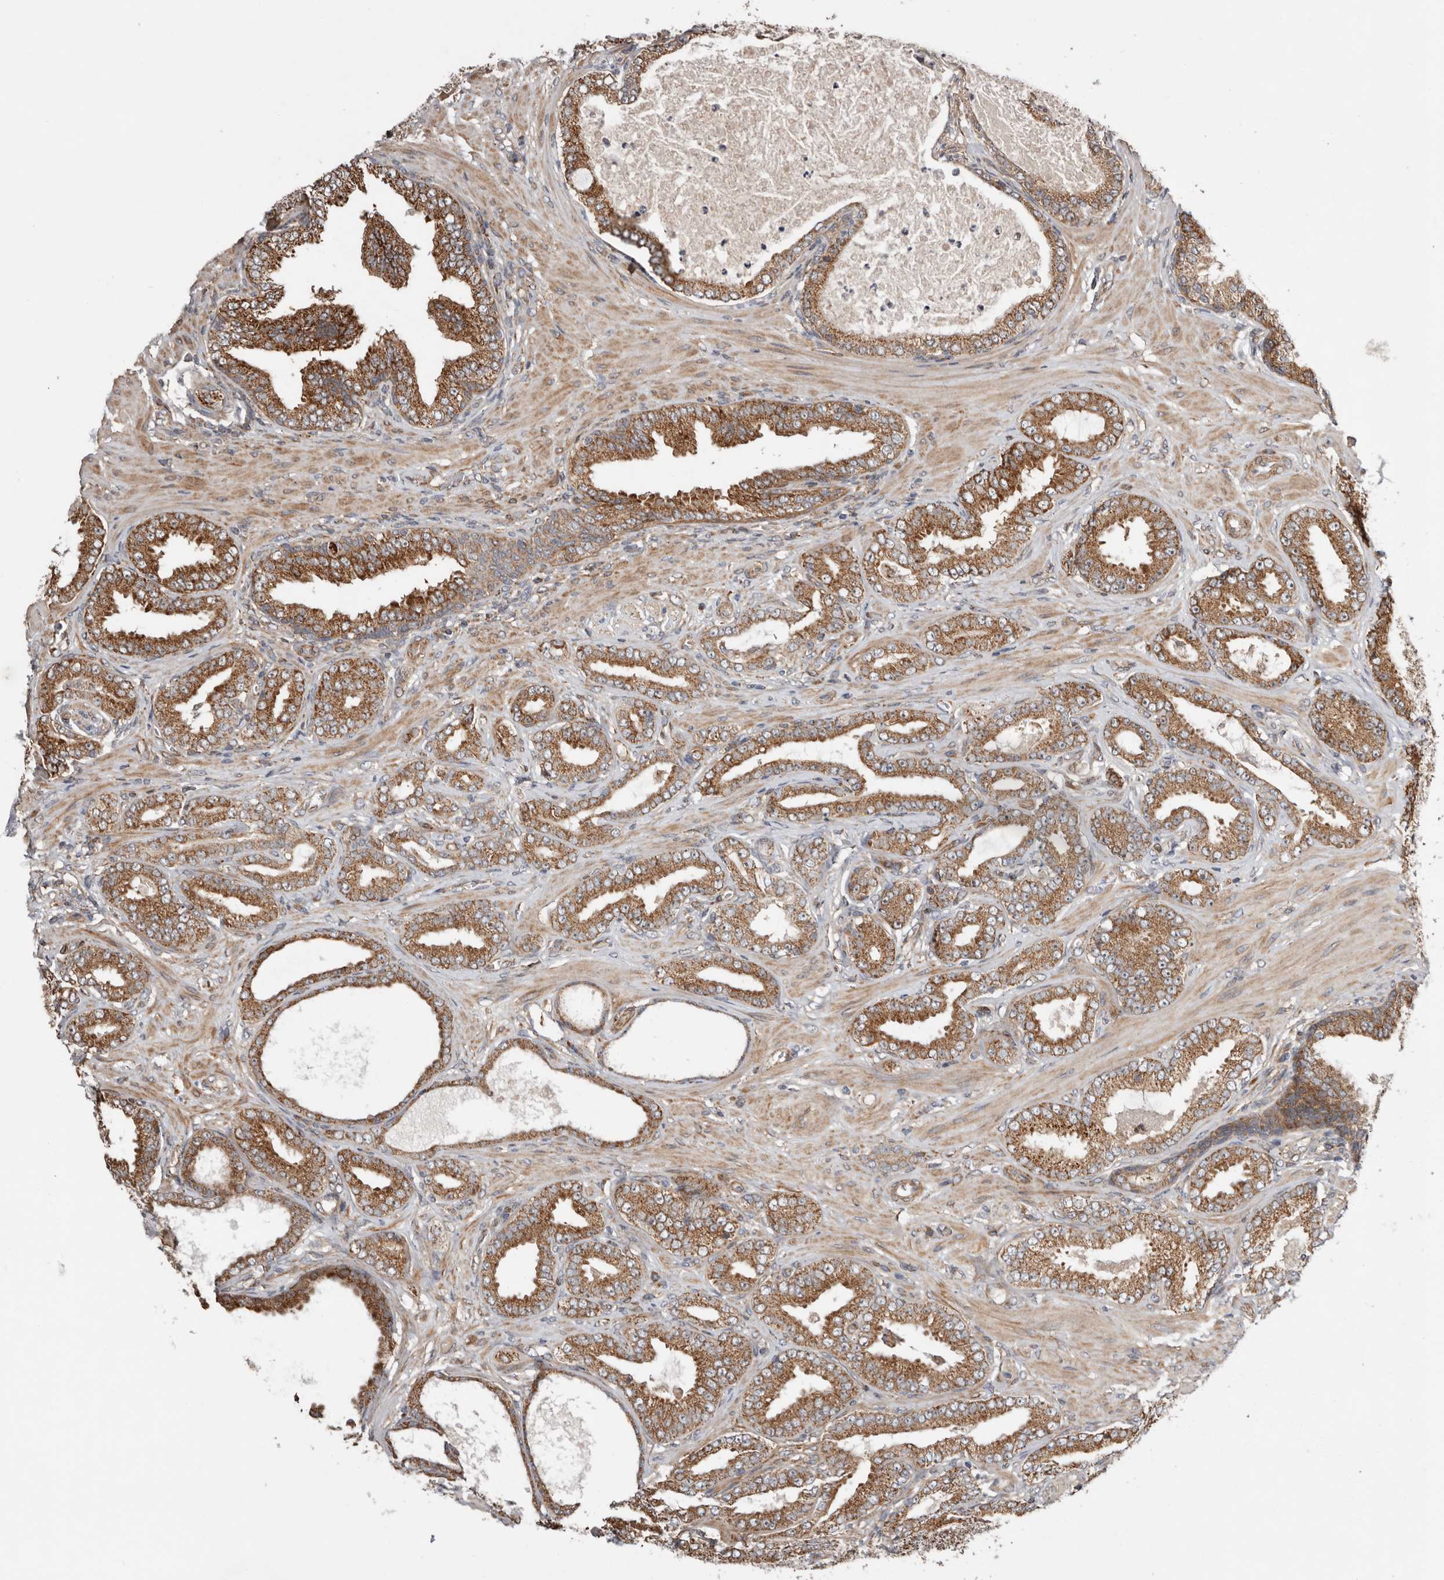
{"staining": {"intensity": "strong", "quantity": ">75%", "location": "cytoplasmic/membranous"}, "tissue": "prostate cancer", "cell_type": "Tumor cells", "image_type": "cancer", "snomed": [{"axis": "morphology", "description": "Adenocarcinoma, Low grade"}, {"axis": "topography", "description": "Prostate"}], "caption": "This is an image of immunohistochemistry staining of prostate cancer (low-grade adenocarcinoma), which shows strong staining in the cytoplasmic/membranous of tumor cells.", "gene": "PROKR1", "patient": {"sex": "male", "age": 63}}